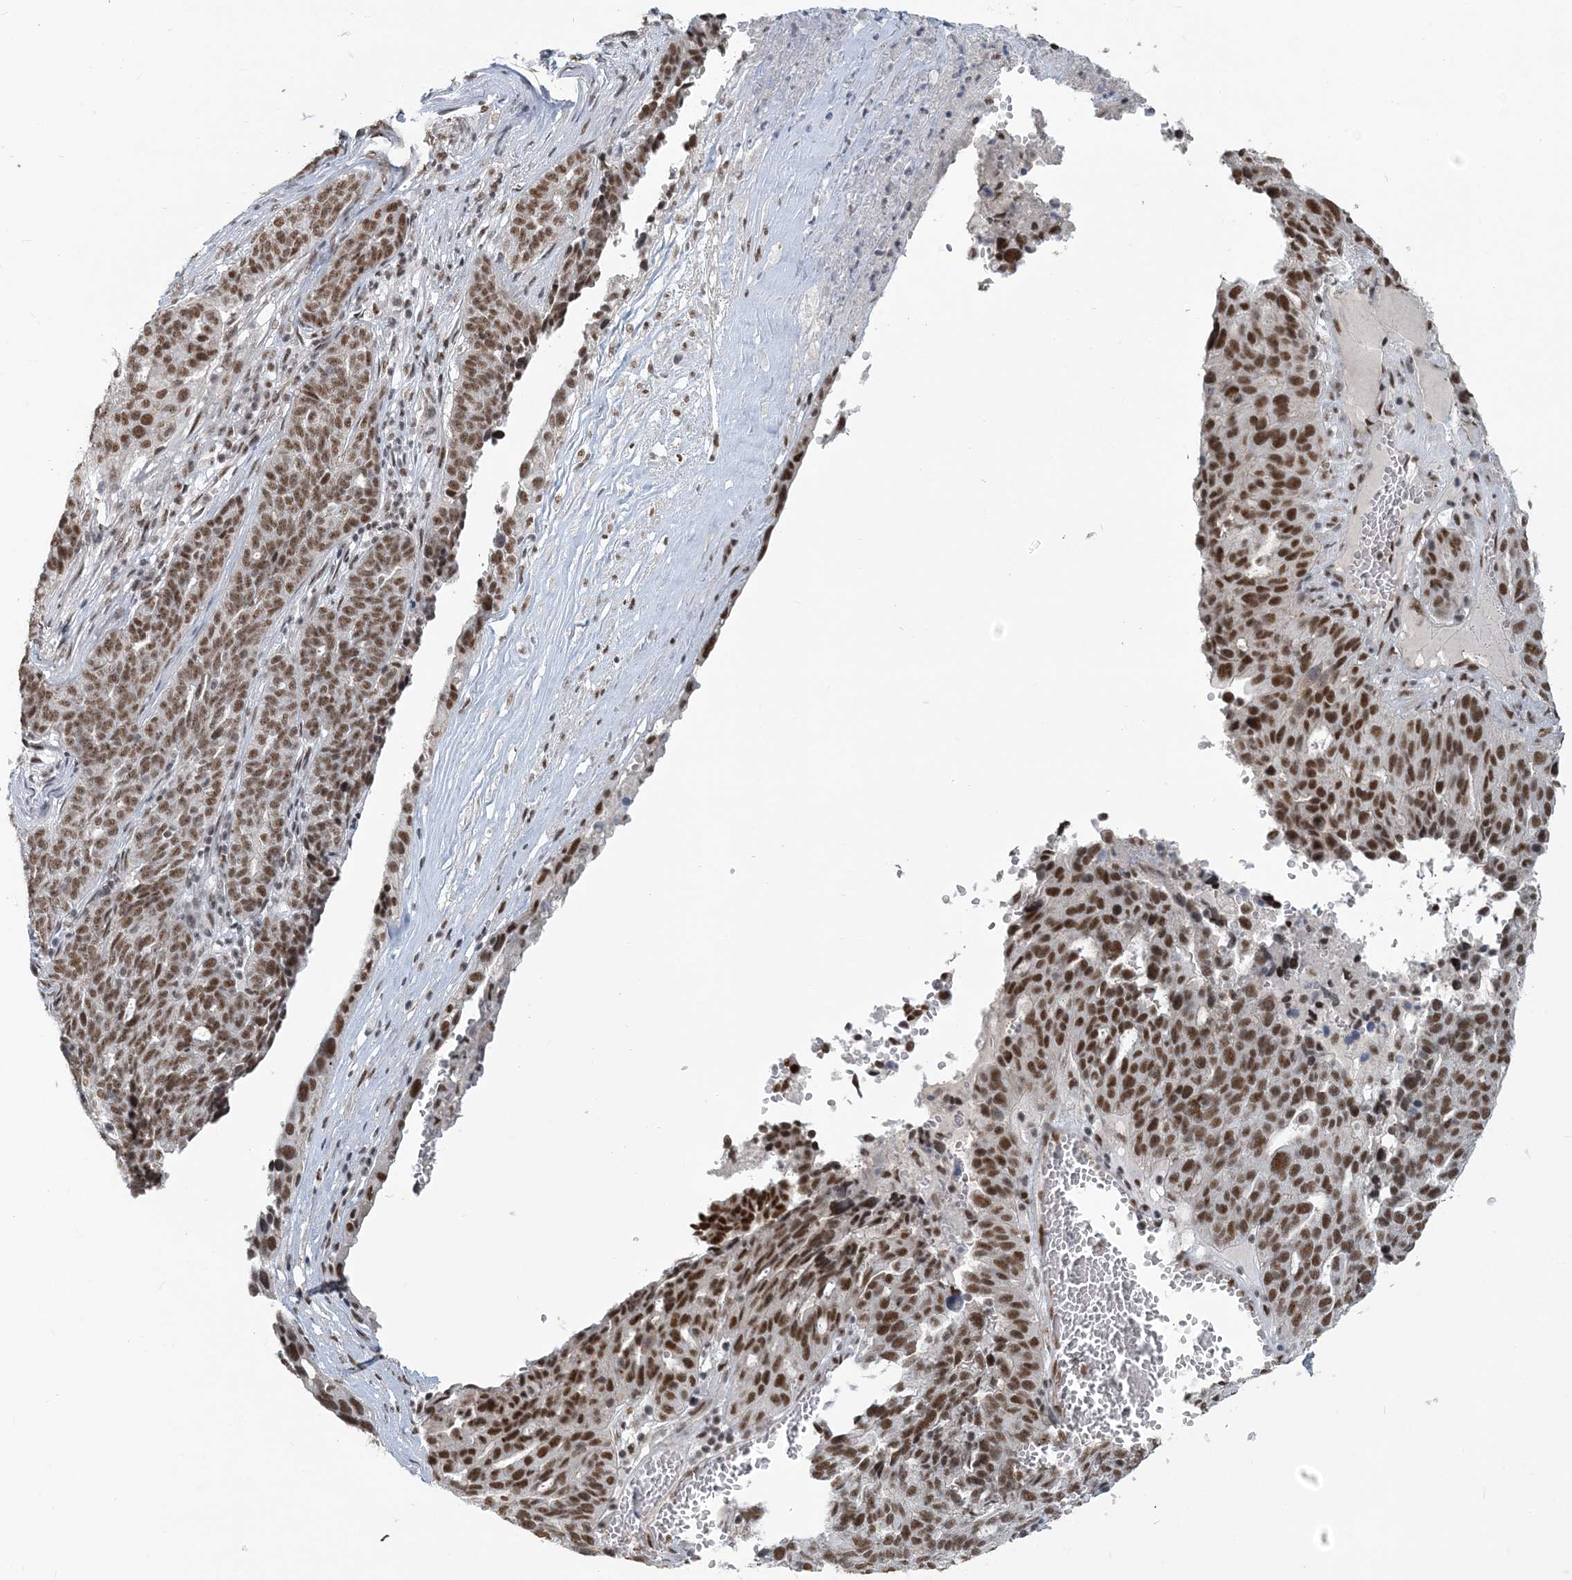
{"staining": {"intensity": "strong", "quantity": ">75%", "location": "nuclear"}, "tissue": "ovarian cancer", "cell_type": "Tumor cells", "image_type": "cancer", "snomed": [{"axis": "morphology", "description": "Cystadenocarcinoma, serous, NOS"}, {"axis": "topography", "description": "Ovary"}], "caption": "Human ovarian cancer stained with a protein marker reveals strong staining in tumor cells.", "gene": "PLRG1", "patient": {"sex": "female", "age": 59}}